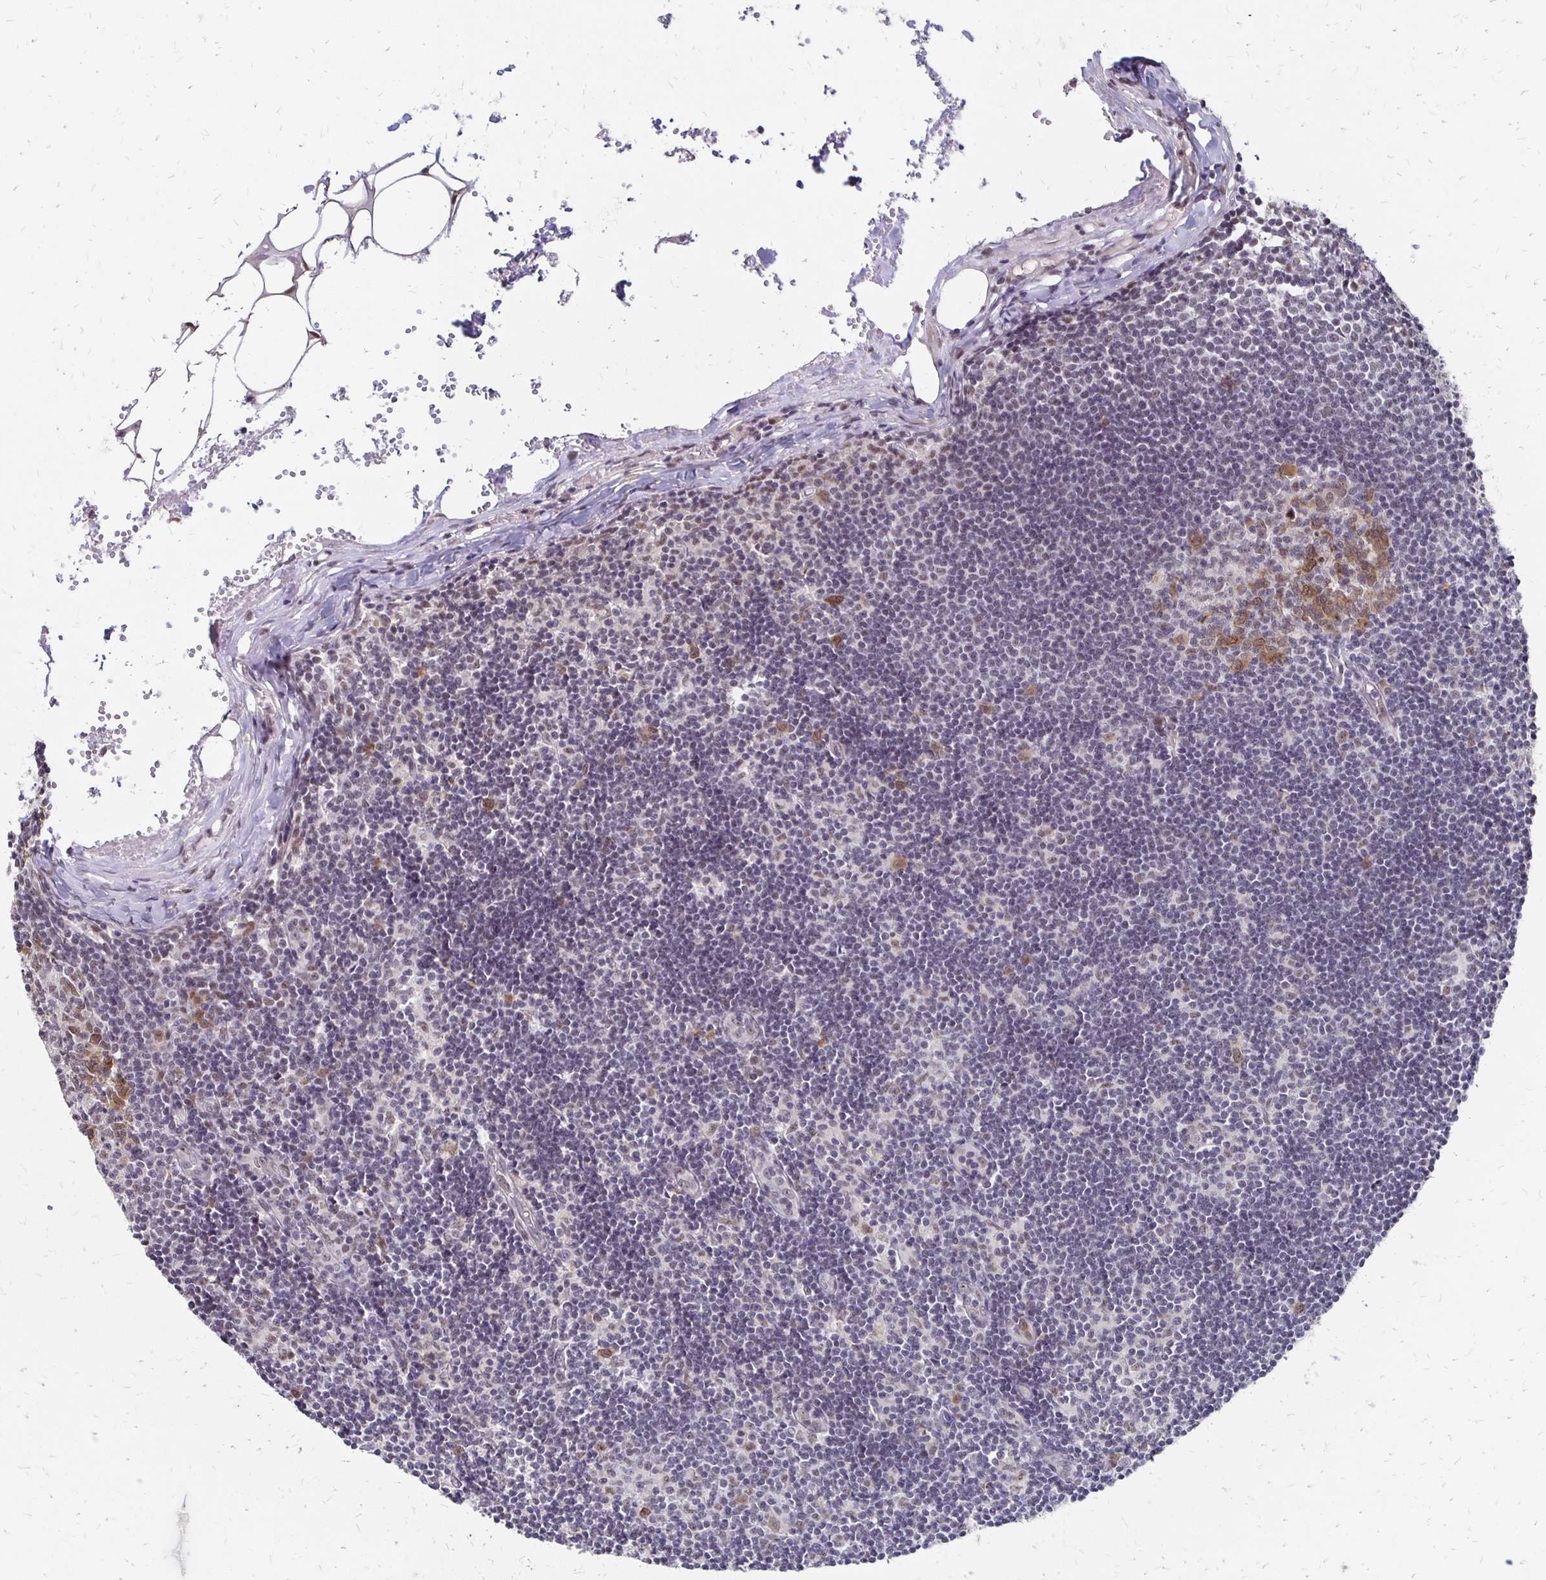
{"staining": {"intensity": "moderate", "quantity": "25%-75%", "location": "cytoplasmic/membranous,nuclear"}, "tissue": "lymph node", "cell_type": "Germinal center cells", "image_type": "normal", "snomed": [{"axis": "morphology", "description": "Normal tissue, NOS"}, {"axis": "topography", "description": "Lymph node"}], "caption": "The micrograph shows a brown stain indicating the presence of a protein in the cytoplasmic/membranous,nuclear of germinal center cells in lymph node. Immunohistochemistry (ihc) stains the protein in brown and the nuclei are stained blue.", "gene": "CLASRP", "patient": {"sex": "female", "age": 31}}